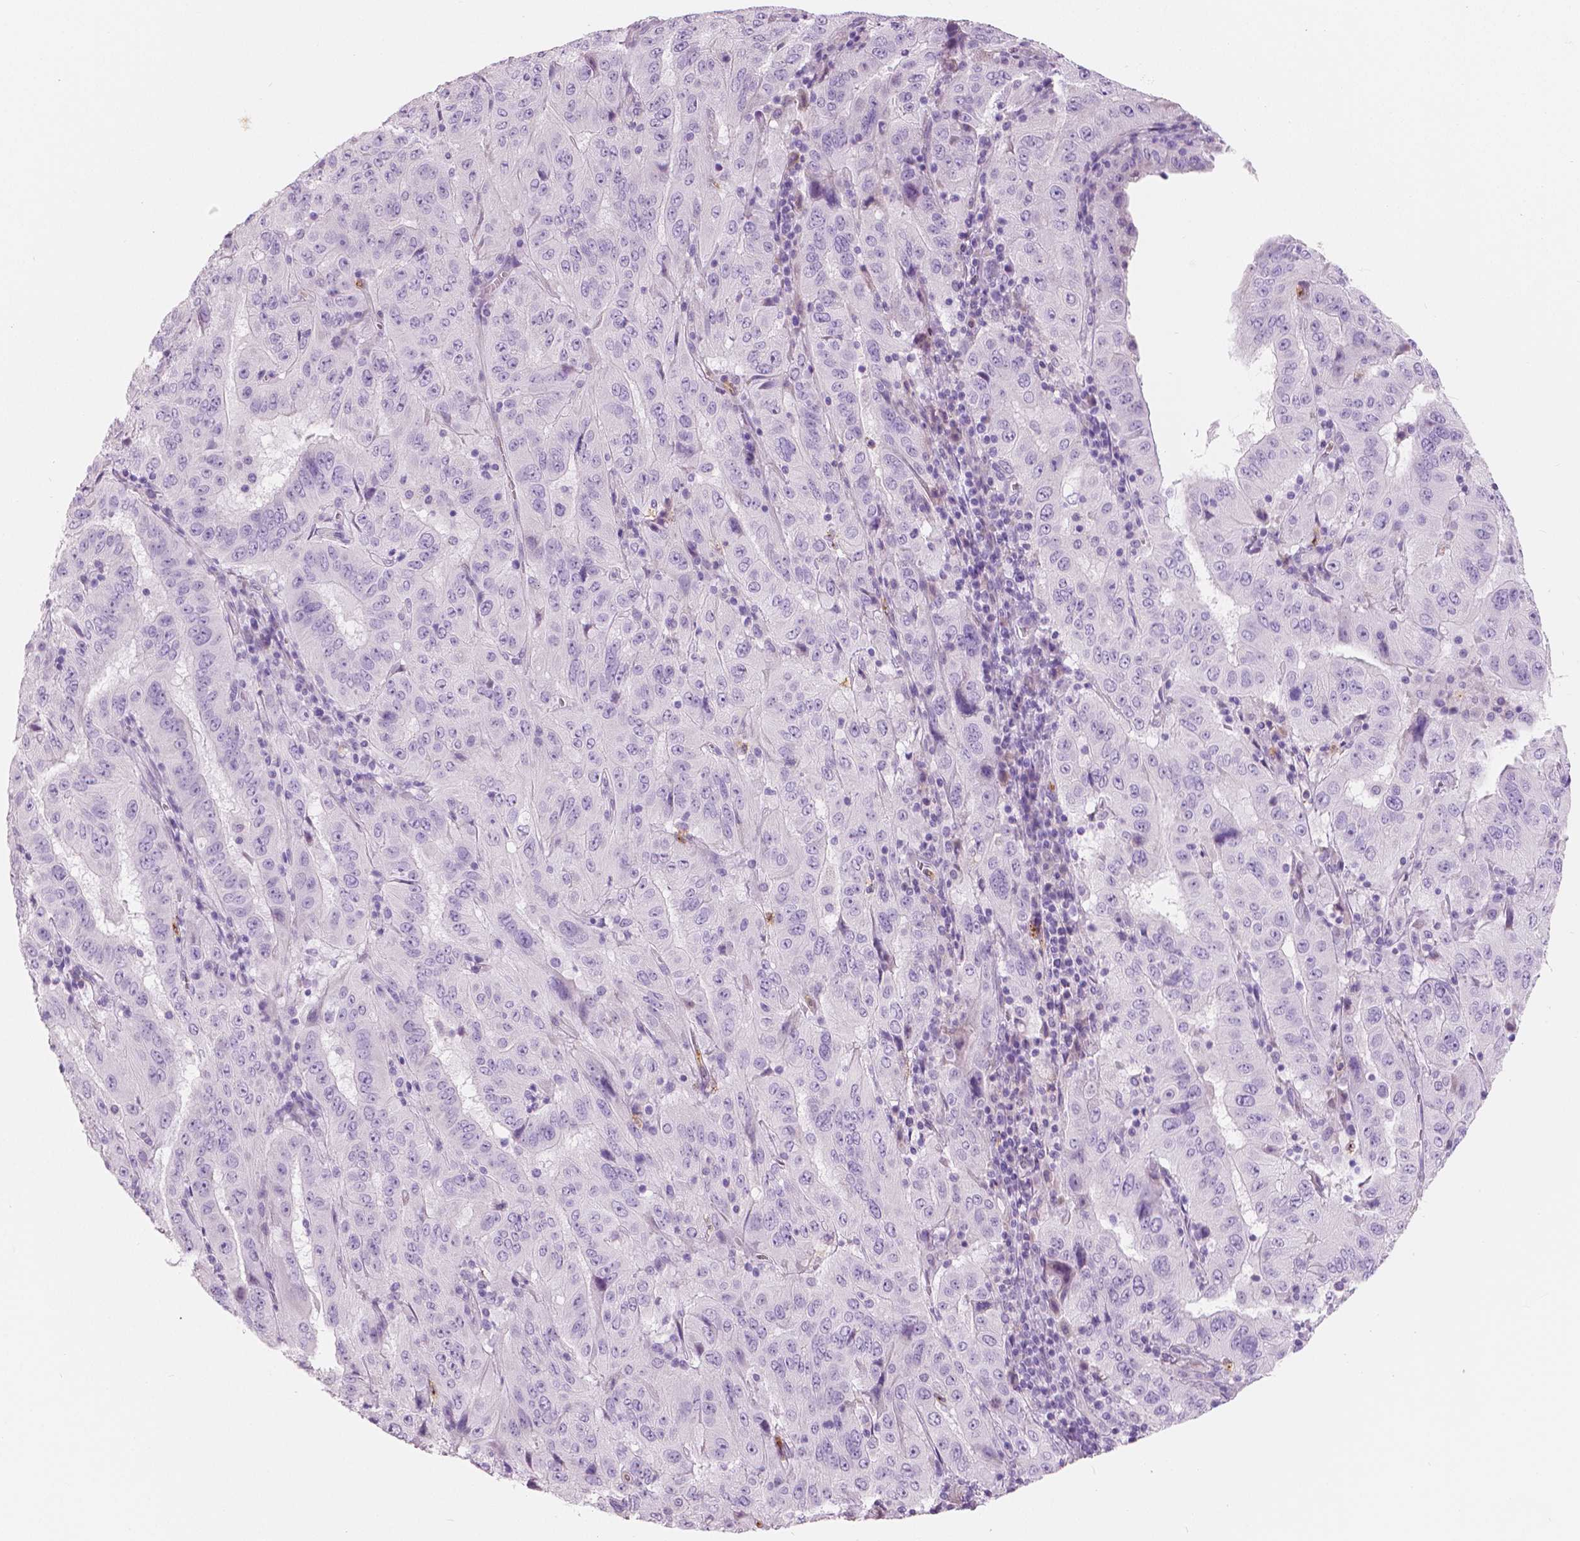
{"staining": {"intensity": "negative", "quantity": "none", "location": "none"}, "tissue": "pancreatic cancer", "cell_type": "Tumor cells", "image_type": "cancer", "snomed": [{"axis": "morphology", "description": "Adenocarcinoma, NOS"}, {"axis": "topography", "description": "Pancreas"}], "caption": "Immunohistochemical staining of pancreatic cancer (adenocarcinoma) displays no significant staining in tumor cells.", "gene": "CXCR2", "patient": {"sex": "male", "age": 63}}